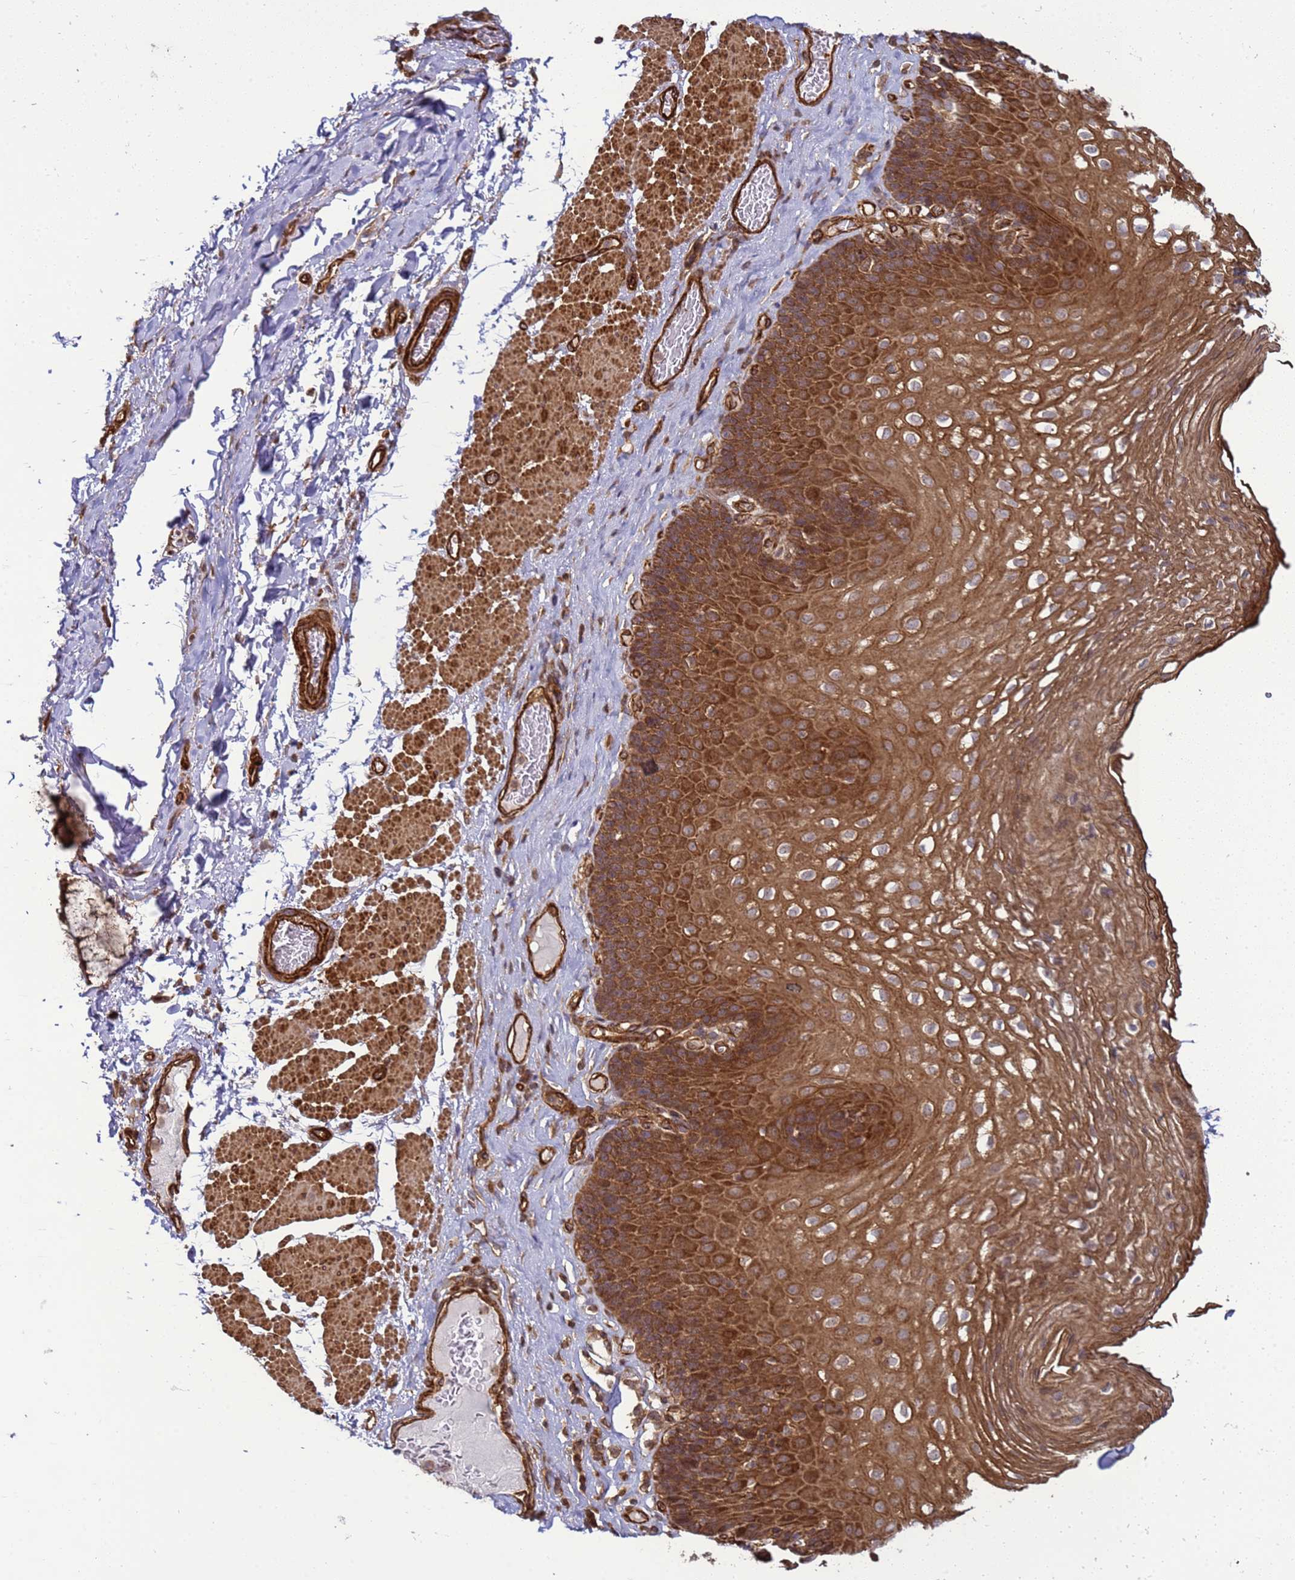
{"staining": {"intensity": "strong", "quantity": ">75%", "location": "cytoplasmic/membranous"}, "tissue": "esophagus", "cell_type": "Squamous epithelial cells", "image_type": "normal", "snomed": [{"axis": "morphology", "description": "Normal tissue, NOS"}, {"axis": "topography", "description": "Esophagus"}], "caption": "Protein expression analysis of unremarkable esophagus demonstrates strong cytoplasmic/membranous expression in approximately >75% of squamous epithelial cells.", "gene": "CNOT1", "patient": {"sex": "female", "age": 66}}